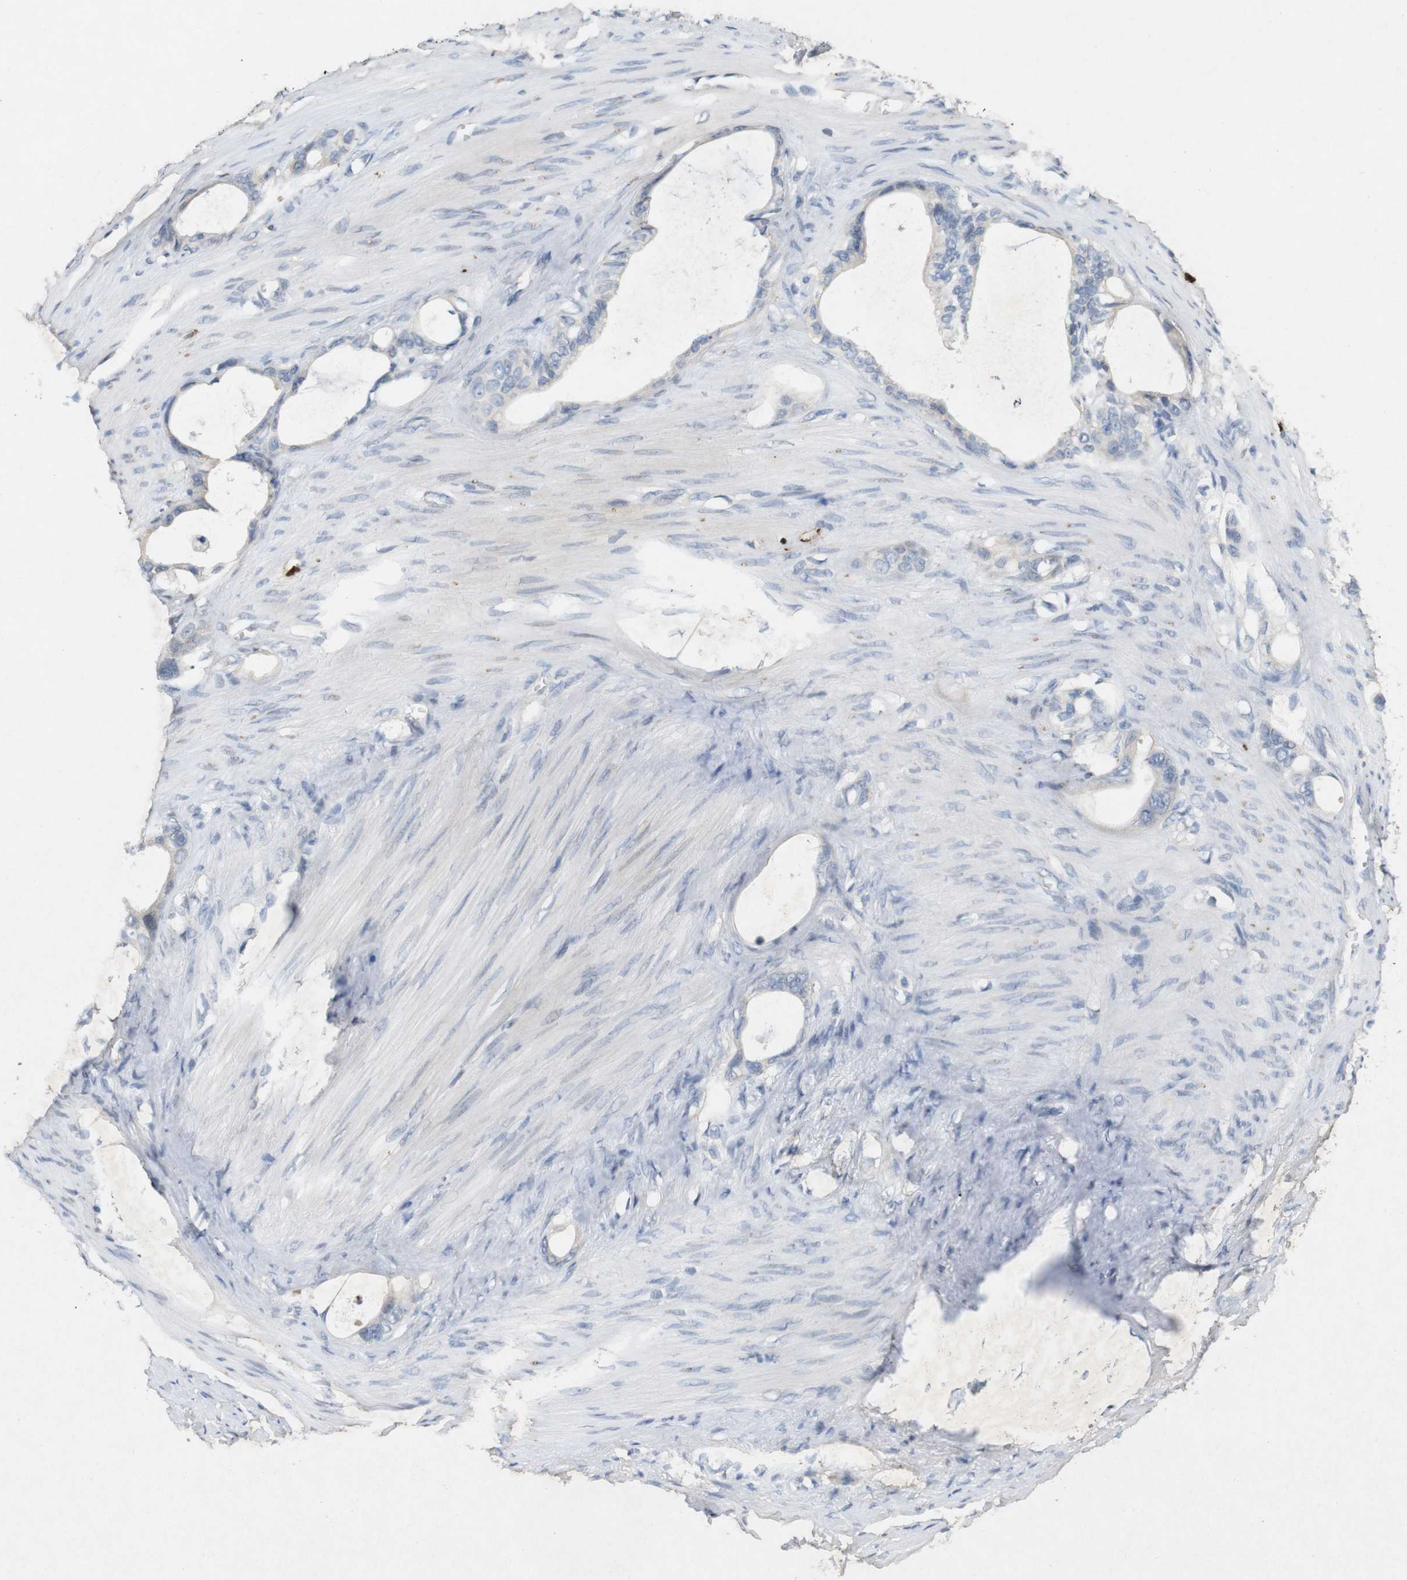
{"staining": {"intensity": "negative", "quantity": "none", "location": "none"}, "tissue": "stomach cancer", "cell_type": "Tumor cells", "image_type": "cancer", "snomed": [{"axis": "morphology", "description": "Adenocarcinoma, NOS"}, {"axis": "topography", "description": "Stomach"}], "caption": "Immunohistochemistry (IHC) of human stomach cancer (adenocarcinoma) exhibits no positivity in tumor cells.", "gene": "TSPAN14", "patient": {"sex": "female", "age": 75}}